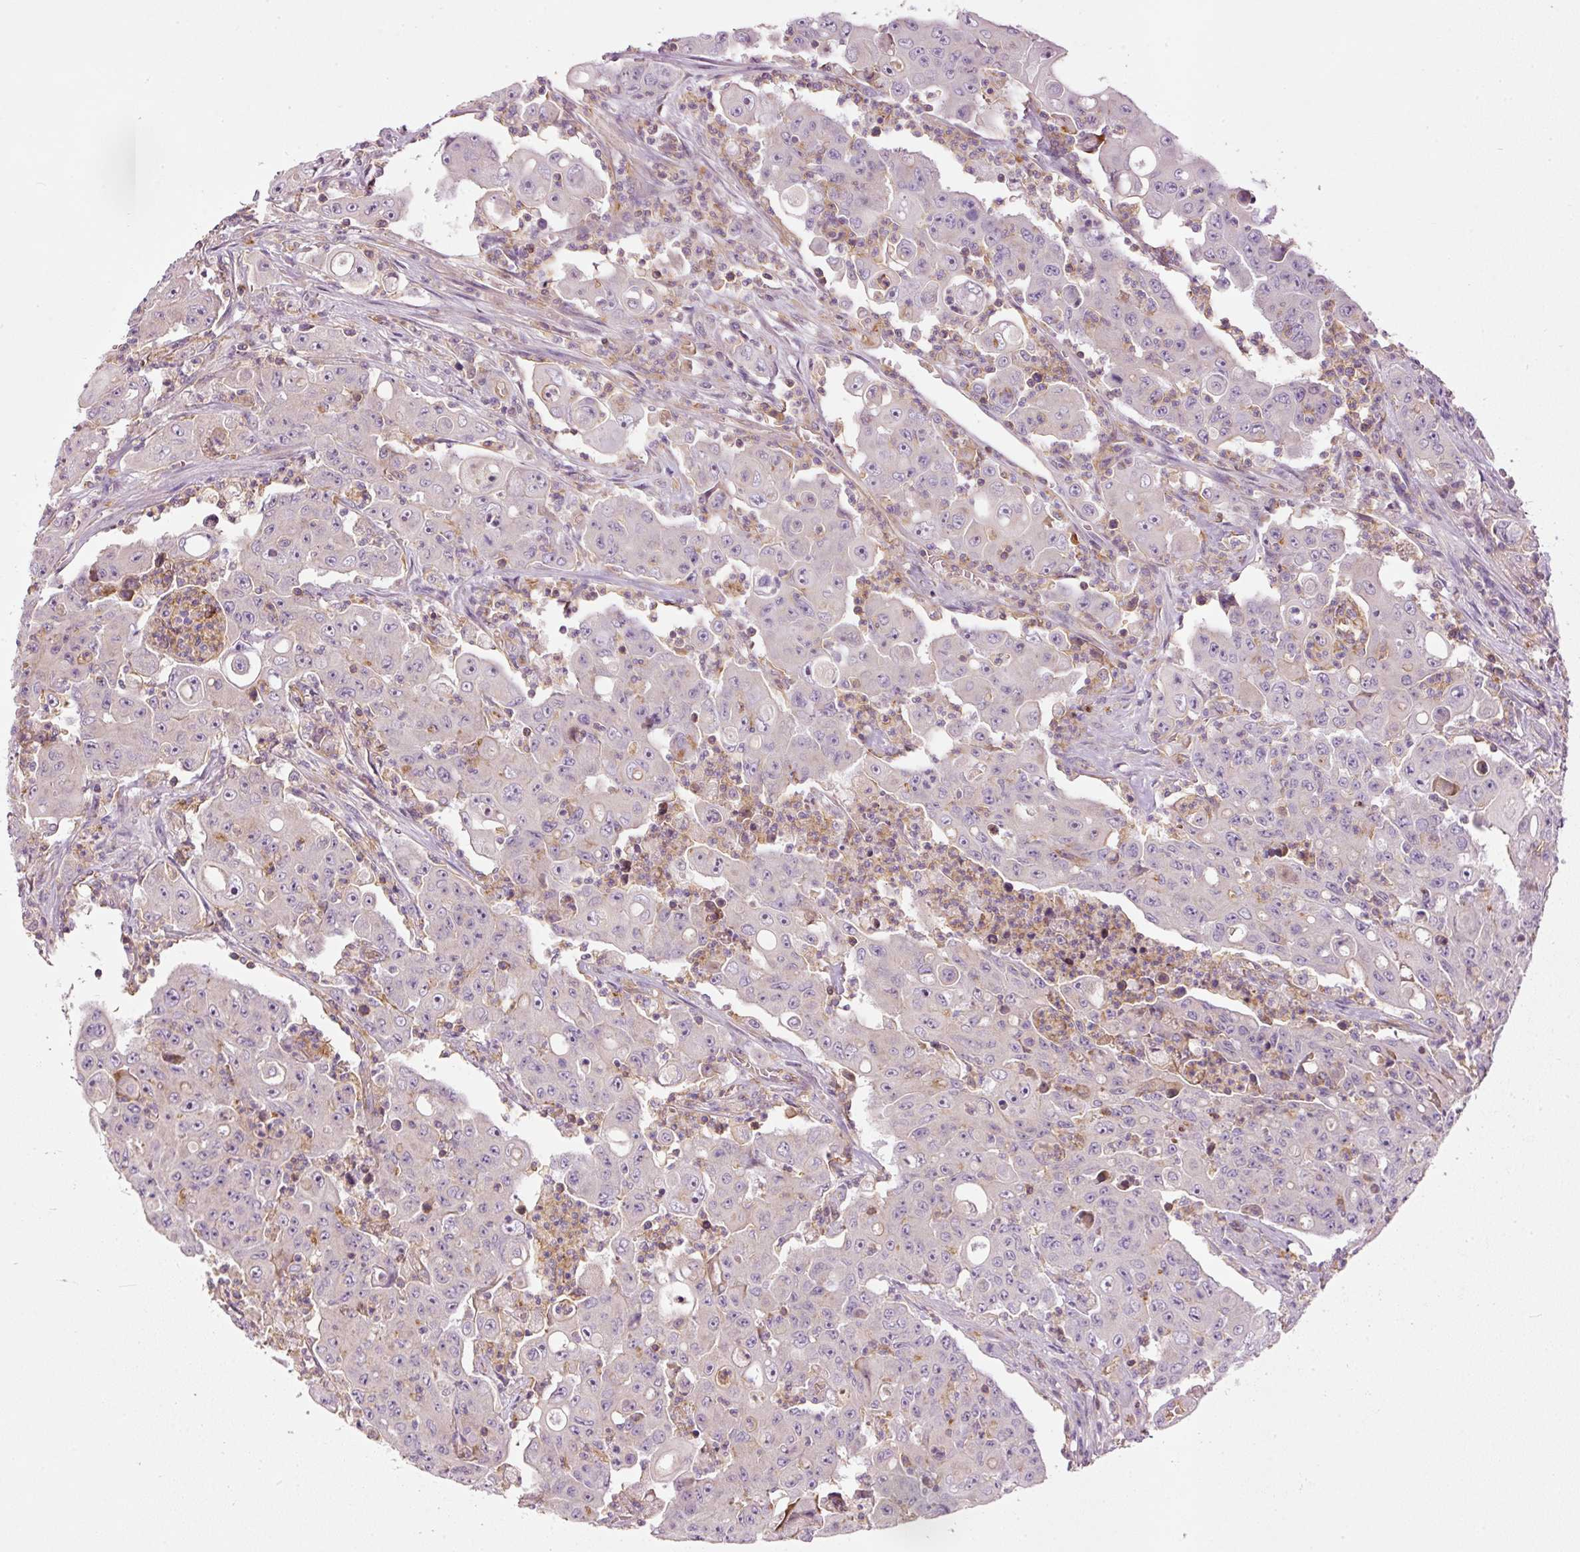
{"staining": {"intensity": "negative", "quantity": "none", "location": "none"}, "tissue": "colorectal cancer", "cell_type": "Tumor cells", "image_type": "cancer", "snomed": [{"axis": "morphology", "description": "Adenocarcinoma, NOS"}, {"axis": "topography", "description": "Colon"}], "caption": "This image is of colorectal cancer (adenocarcinoma) stained with immunohistochemistry to label a protein in brown with the nuclei are counter-stained blue. There is no staining in tumor cells. (DAB immunohistochemistry, high magnification).", "gene": "SIPA1", "patient": {"sex": "male", "age": 51}}